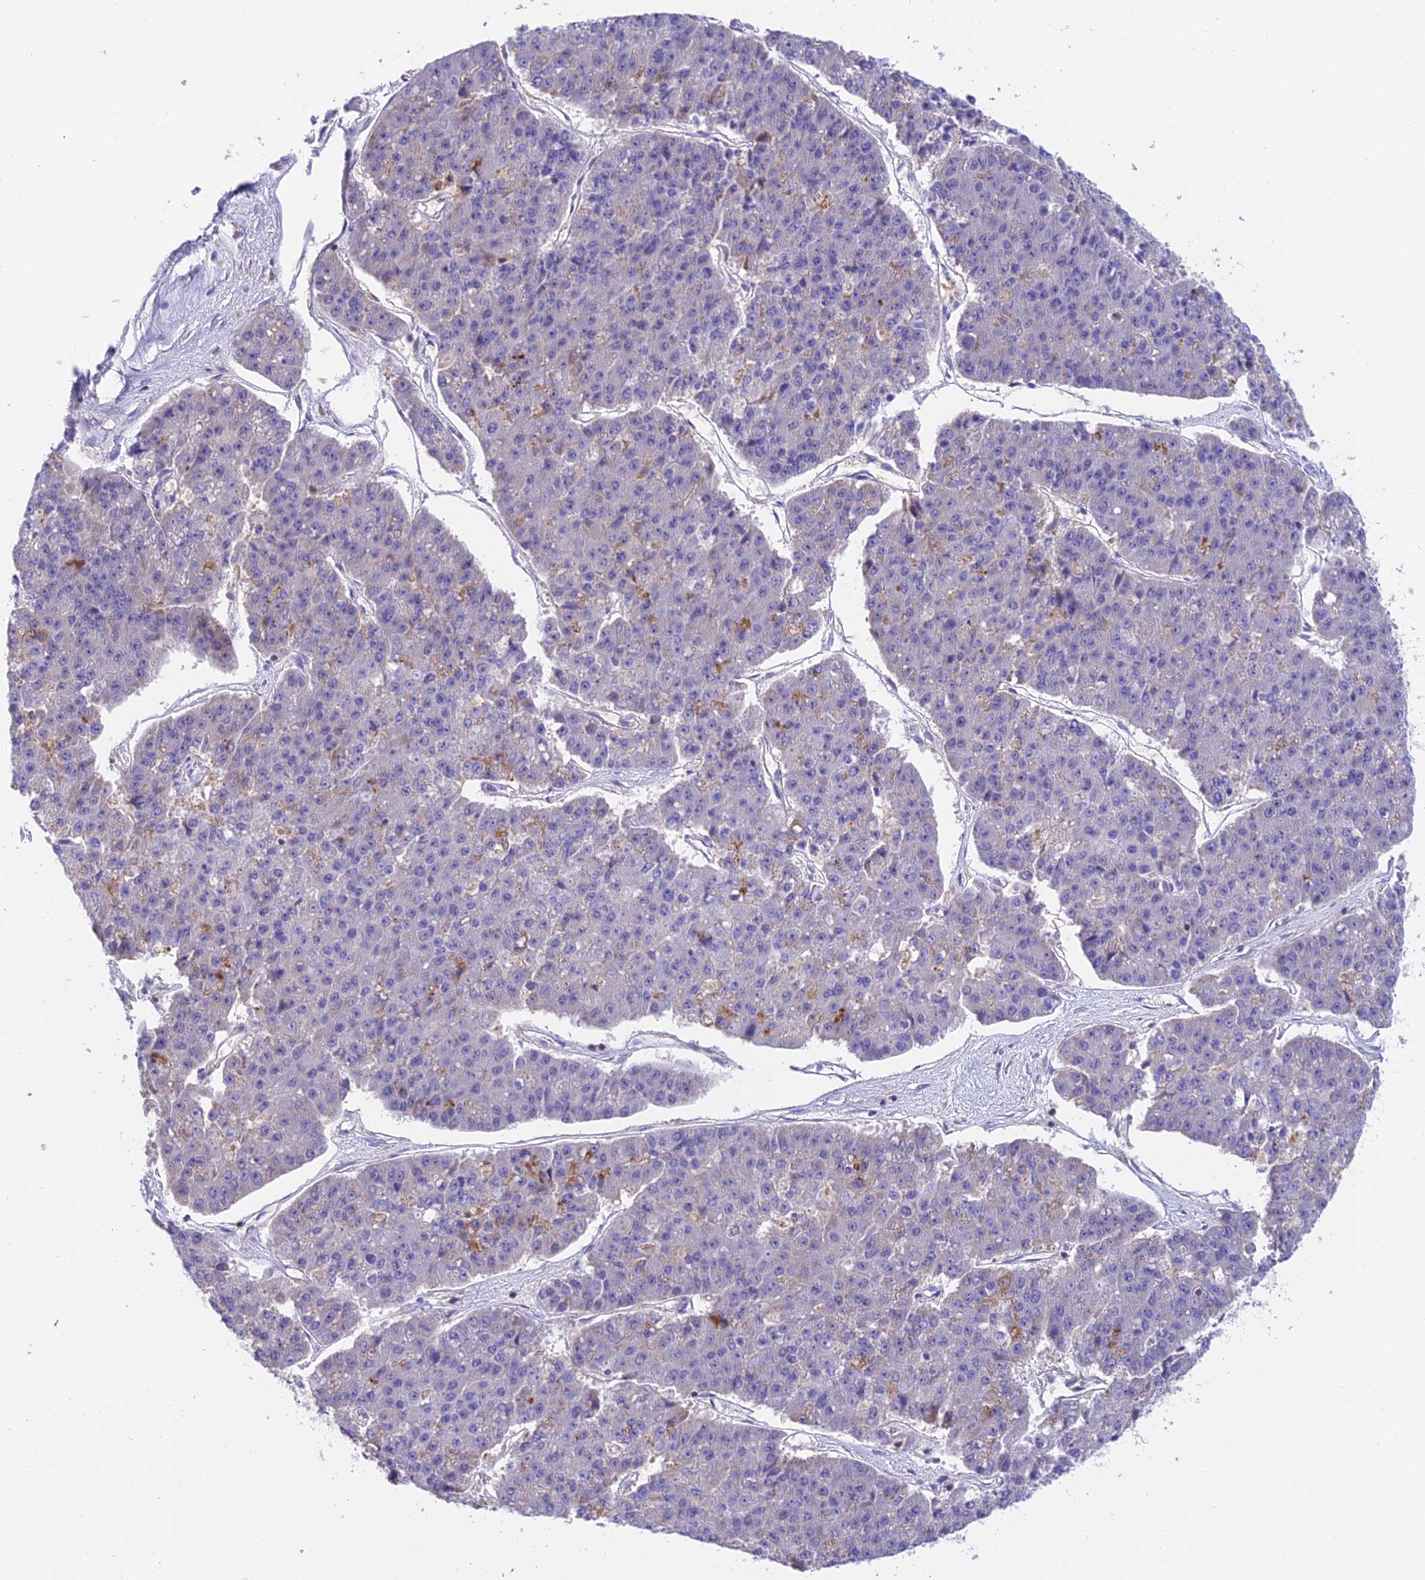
{"staining": {"intensity": "negative", "quantity": "none", "location": "none"}, "tissue": "pancreatic cancer", "cell_type": "Tumor cells", "image_type": "cancer", "snomed": [{"axis": "morphology", "description": "Adenocarcinoma, NOS"}, {"axis": "topography", "description": "Pancreas"}], "caption": "This is a image of immunohistochemistry staining of adenocarcinoma (pancreatic), which shows no positivity in tumor cells. (DAB (3,3'-diaminobenzidine) immunohistochemistry (IHC), high magnification).", "gene": "LPXN", "patient": {"sex": "male", "age": 50}}